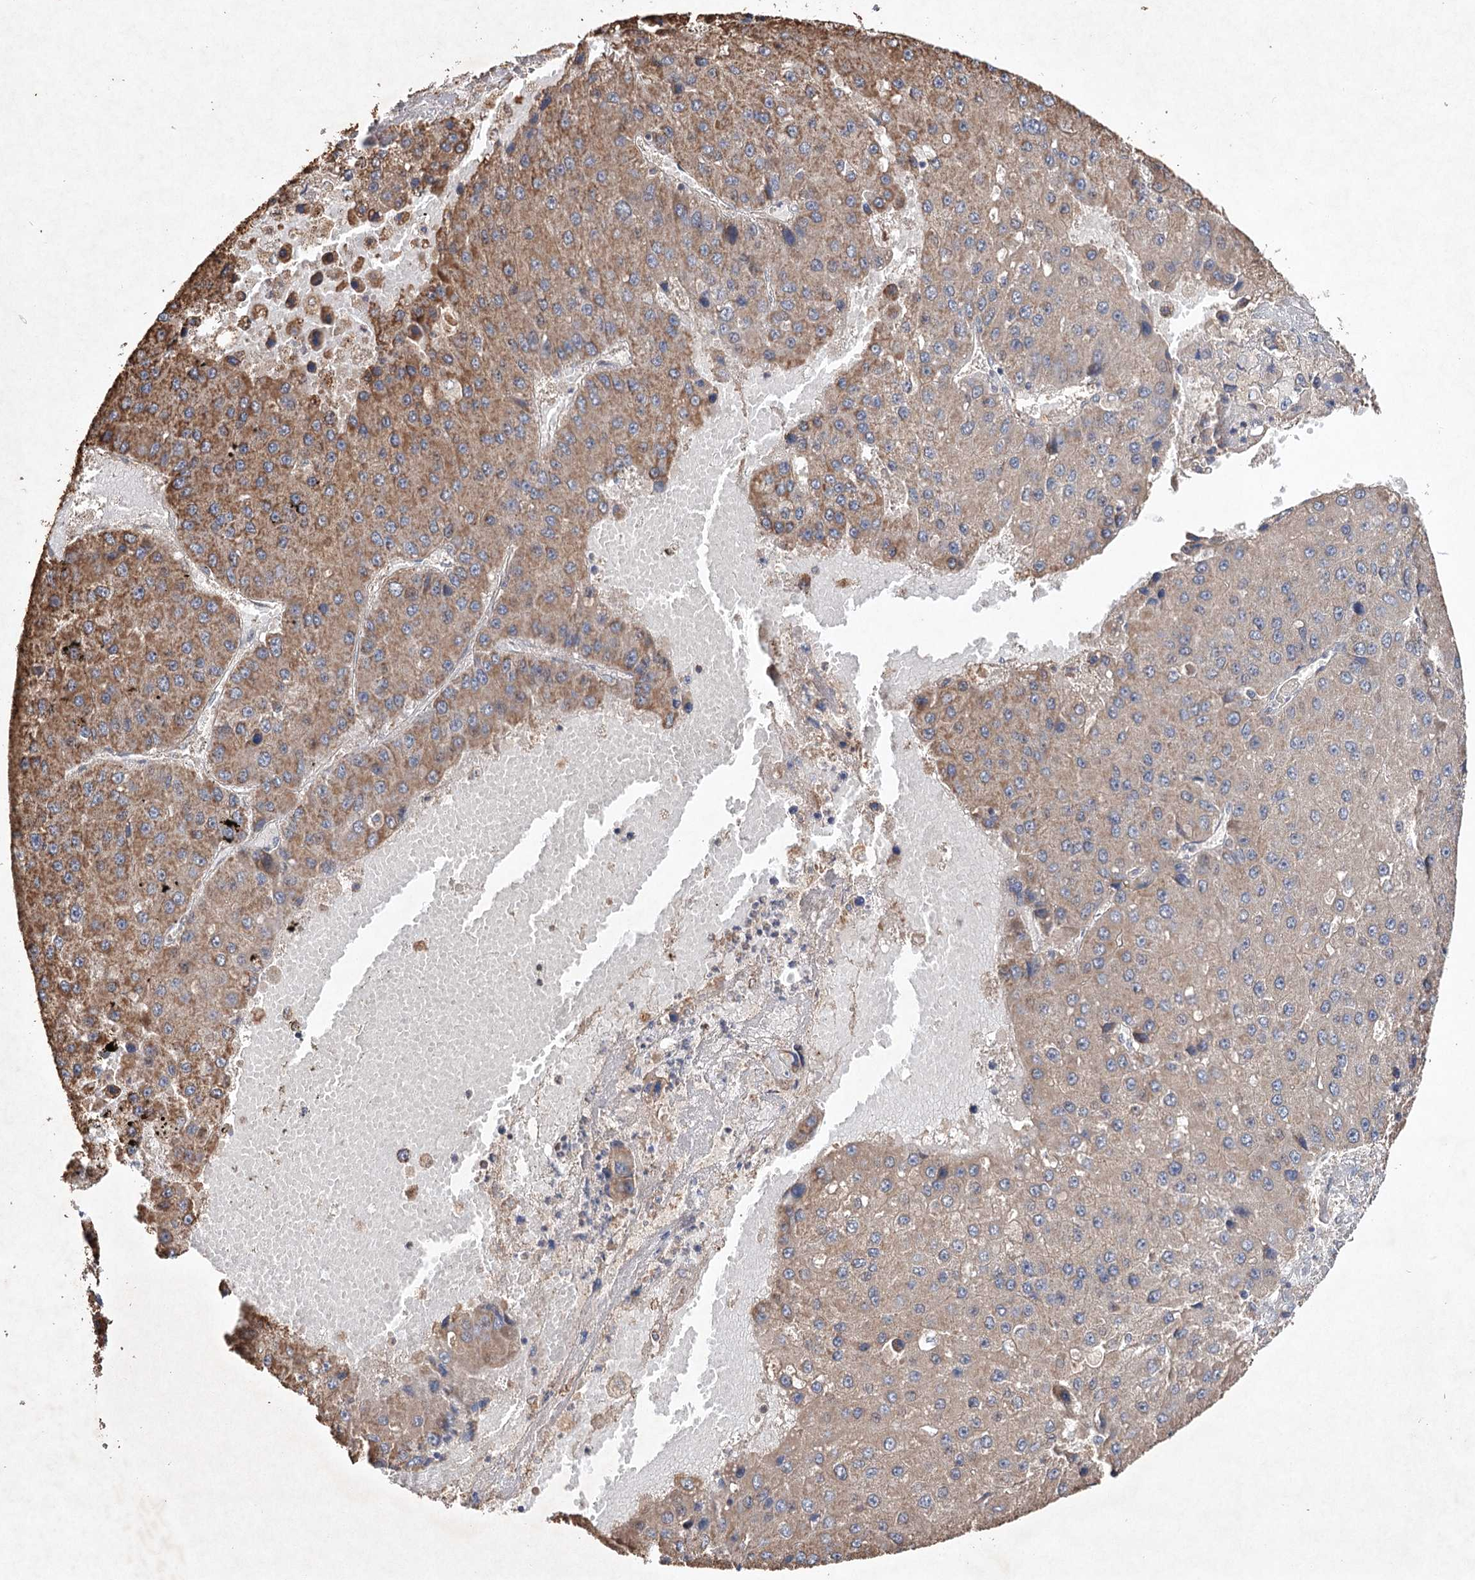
{"staining": {"intensity": "moderate", "quantity": ">75%", "location": "cytoplasmic/membranous"}, "tissue": "liver cancer", "cell_type": "Tumor cells", "image_type": "cancer", "snomed": [{"axis": "morphology", "description": "Carcinoma, Hepatocellular, NOS"}, {"axis": "topography", "description": "Liver"}], "caption": "Immunohistochemical staining of human liver hepatocellular carcinoma demonstrates medium levels of moderate cytoplasmic/membranous staining in approximately >75% of tumor cells.", "gene": "PIK3CB", "patient": {"sex": "female", "age": 73}}